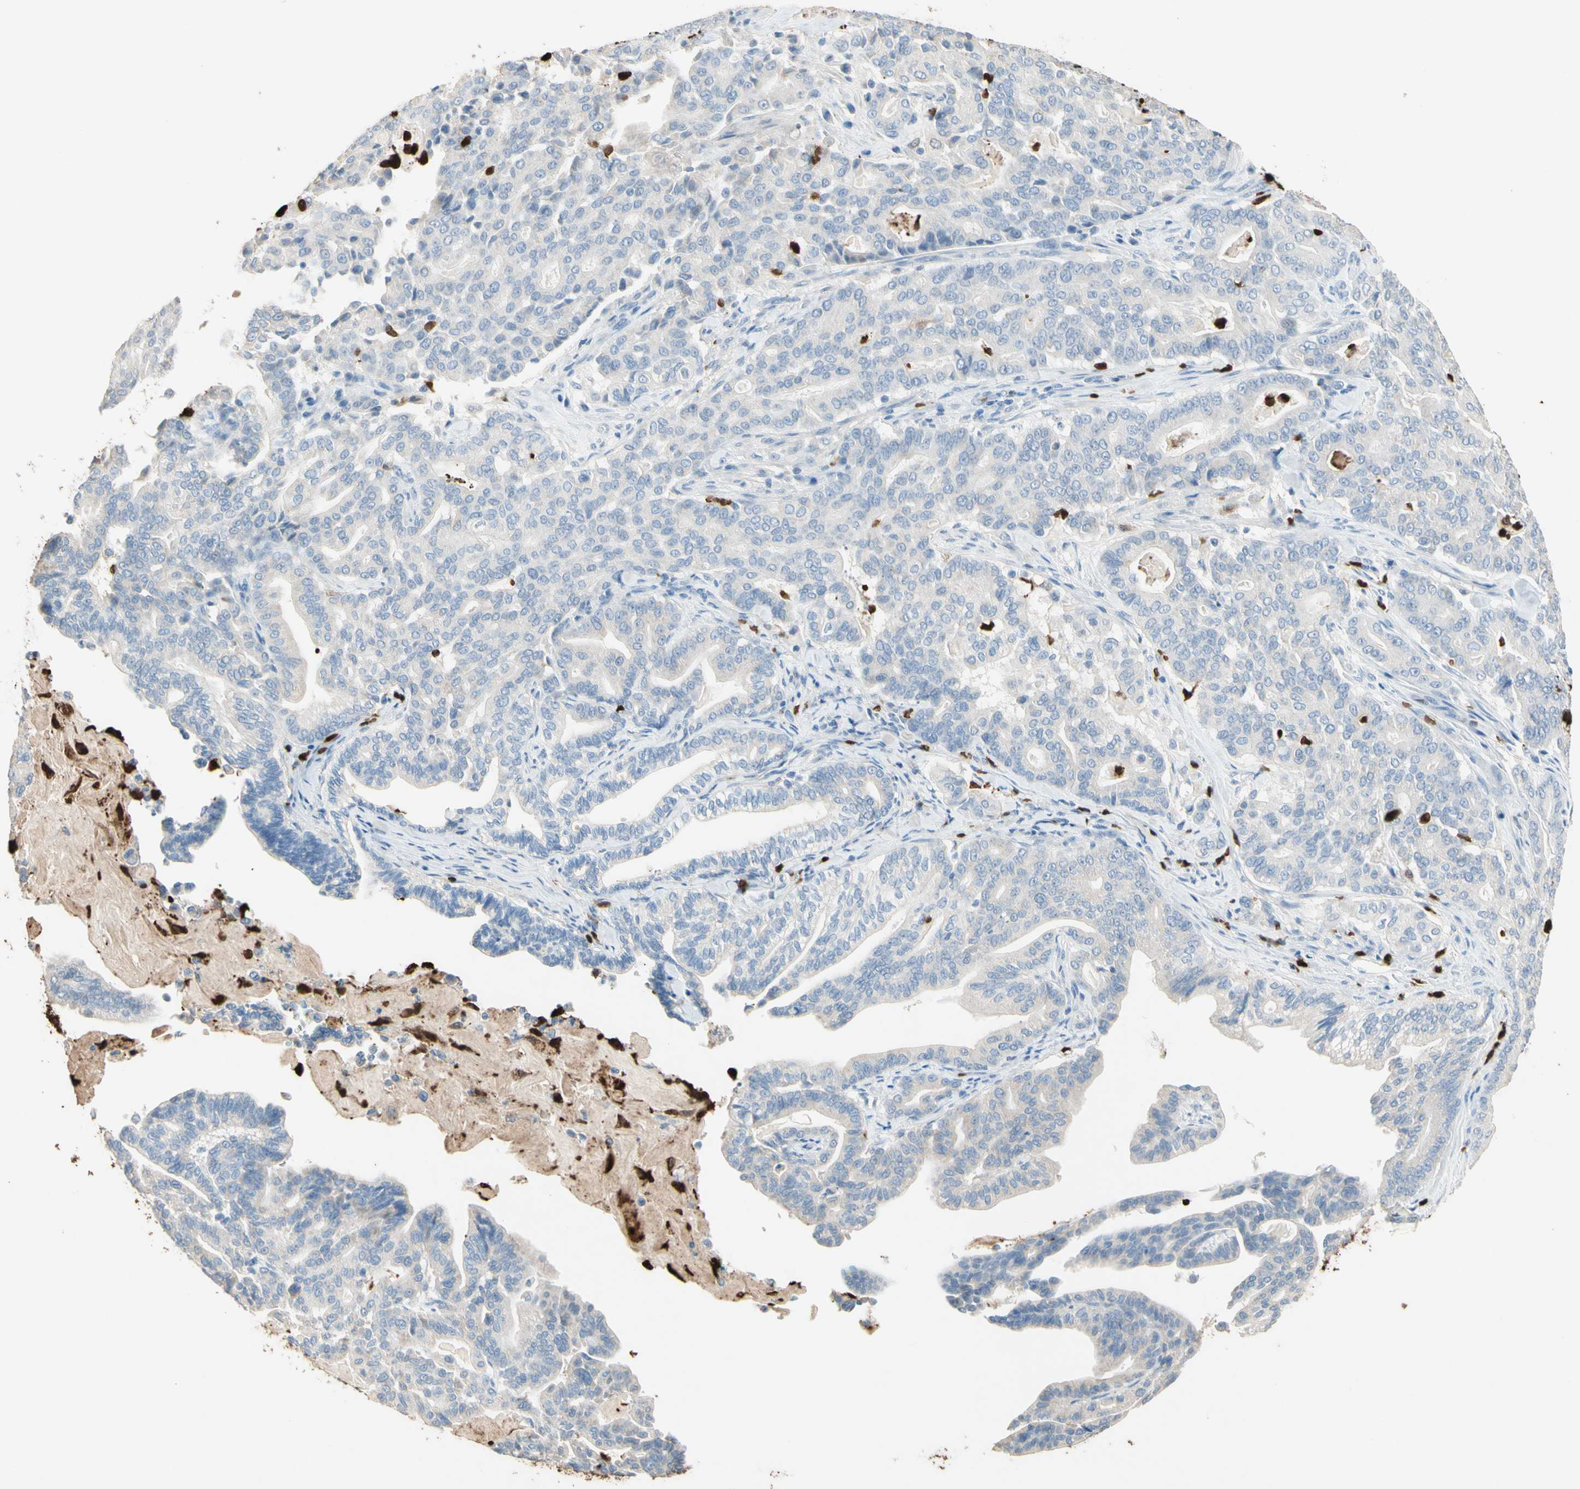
{"staining": {"intensity": "negative", "quantity": "none", "location": "none"}, "tissue": "pancreatic cancer", "cell_type": "Tumor cells", "image_type": "cancer", "snomed": [{"axis": "morphology", "description": "Adenocarcinoma, NOS"}, {"axis": "topography", "description": "Pancreas"}], "caption": "This photomicrograph is of pancreatic adenocarcinoma stained with IHC to label a protein in brown with the nuclei are counter-stained blue. There is no staining in tumor cells.", "gene": "NFKBIZ", "patient": {"sex": "male", "age": 63}}